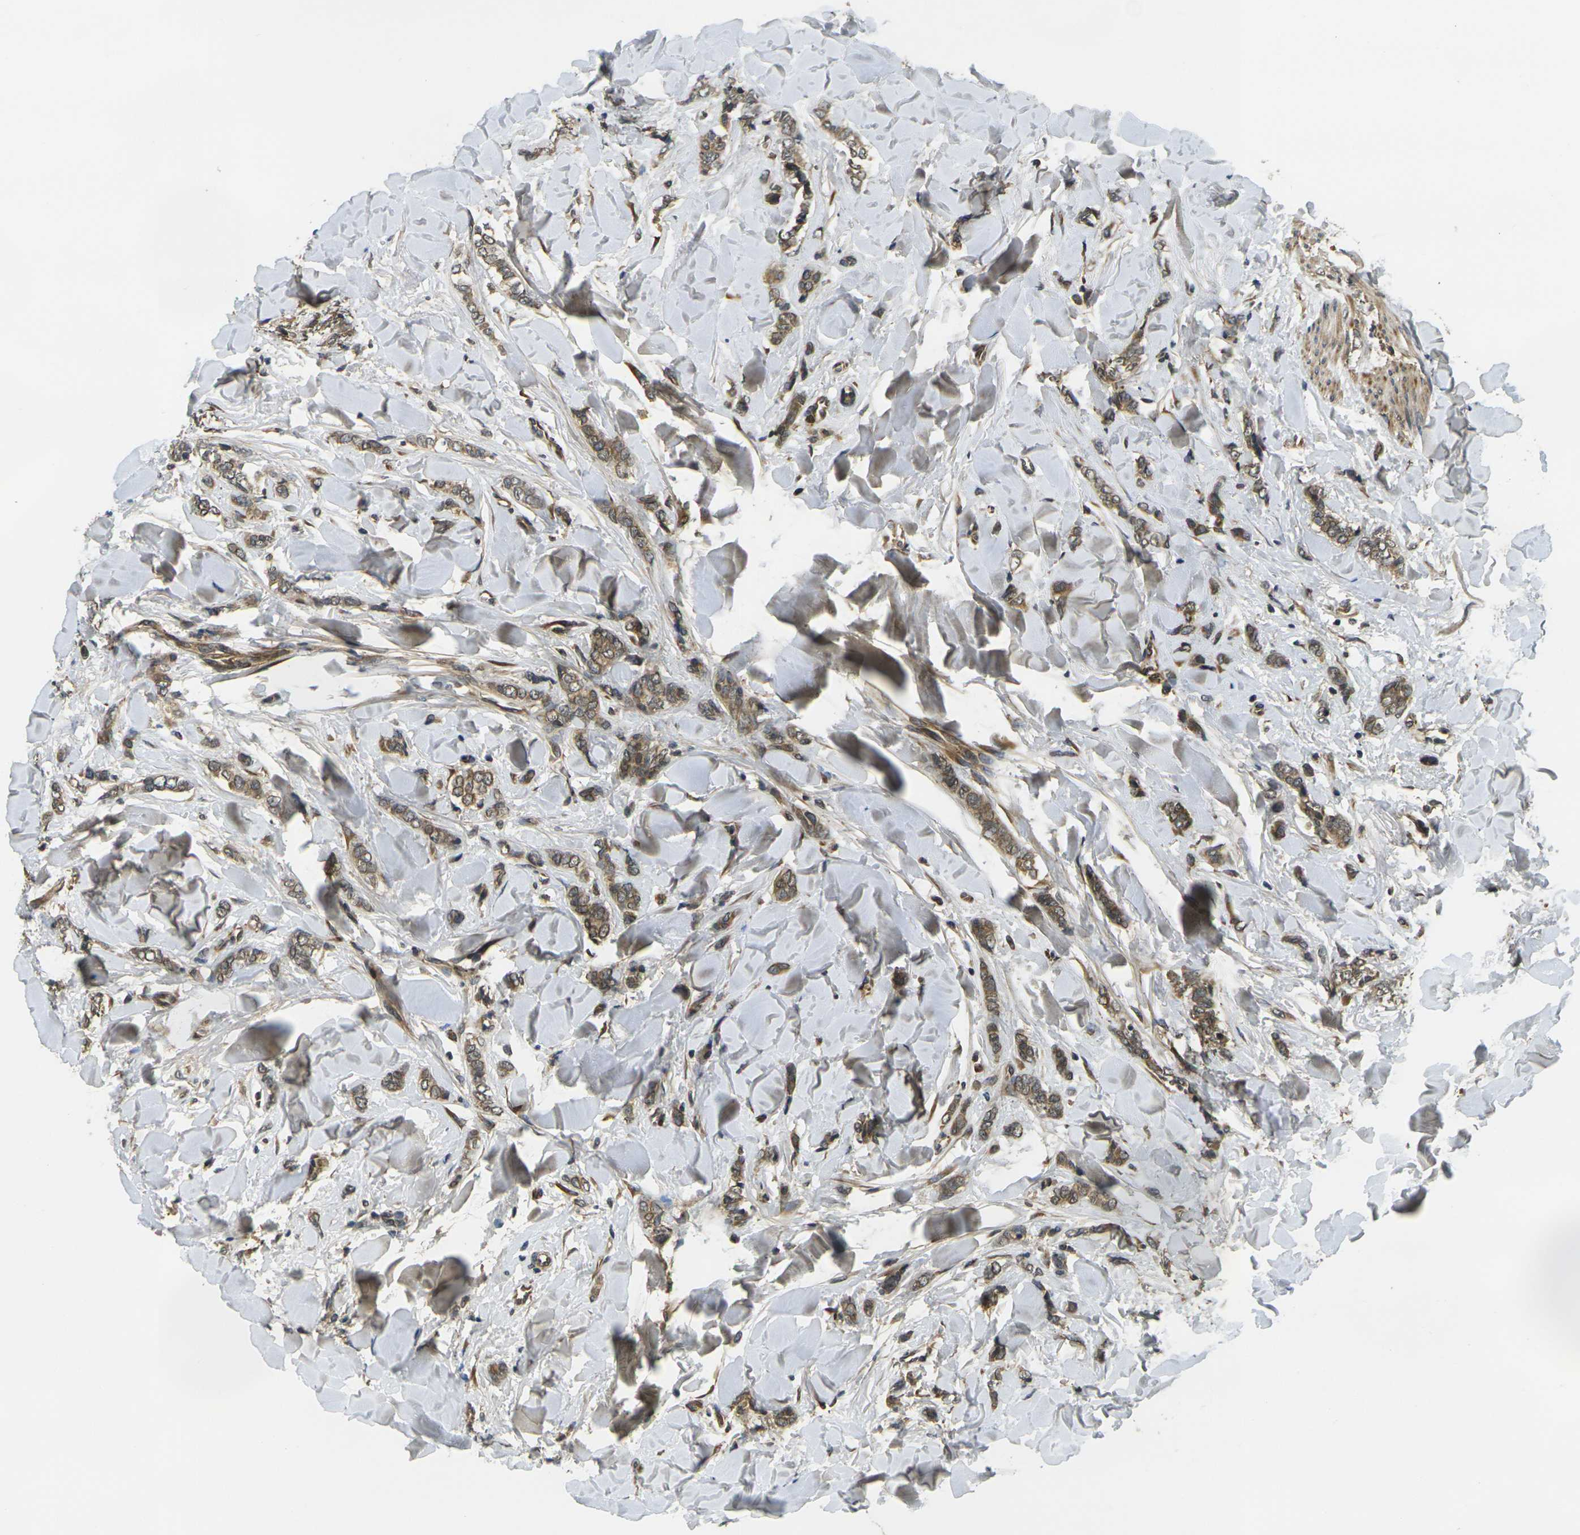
{"staining": {"intensity": "moderate", "quantity": "25%-75%", "location": "cytoplasmic/membranous"}, "tissue": "breast cancer", "cell_type": "Tumor cells", "image_type": "cancer", "snomed": [{"axis": "morphology", "description": "Lobular carcinoma"}, {"axis": "topography", "description": "Skin"}, {"axis": "topography", "description": "Breast"}], "caption": "A brown stain shows moderate cytoplasmic/membranous positivity of a protein in human breast lobular carcinoma tumor cells.", "gene": "FUT11", "patient": {"sex": "female", "age": 46}}